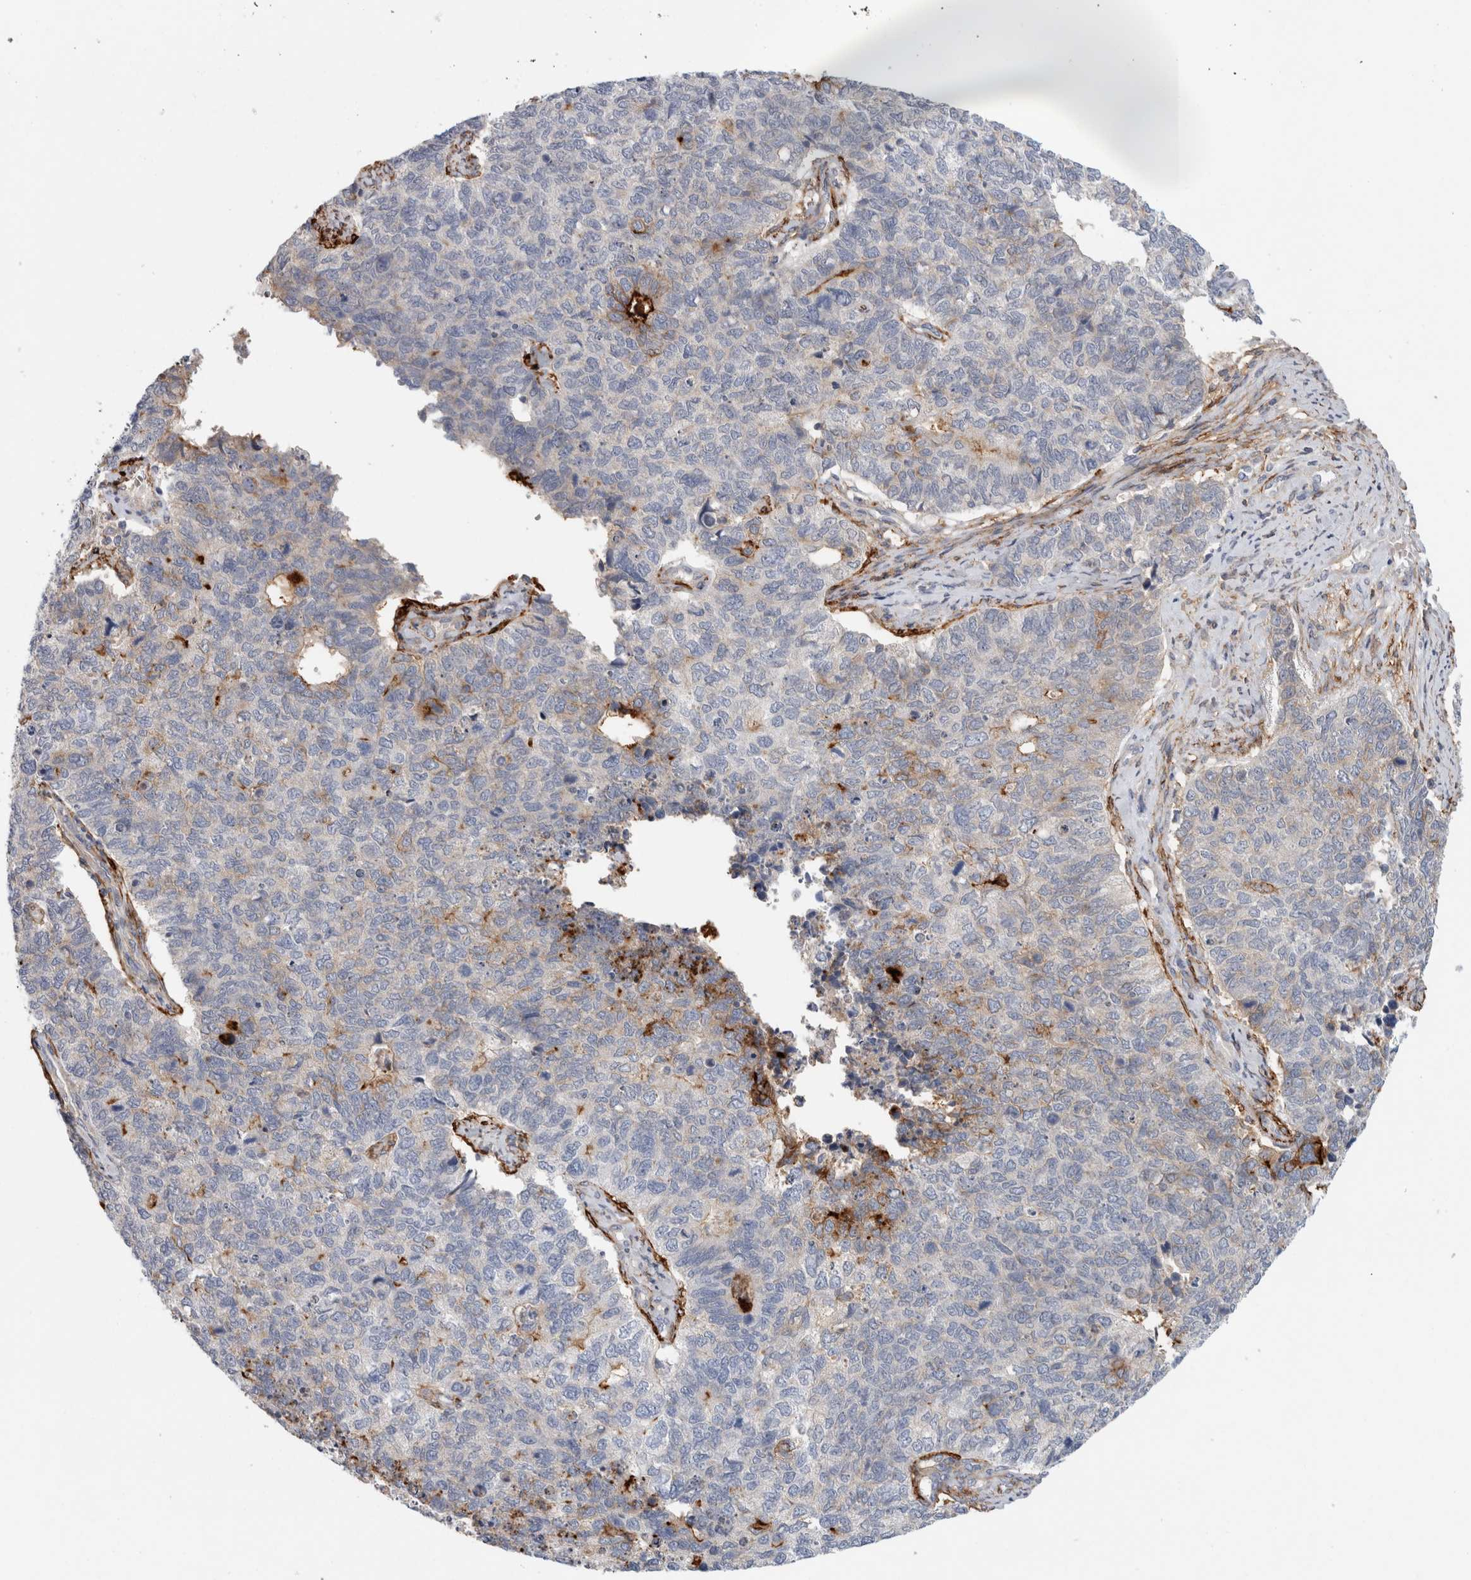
{"staining": {"intensity": "strong", "quantity": "<25%", "location": "cytoplasmic/membranous"}, "tissue": "cervical cancer", "cell_type": "Tumor cells", "image_type": "cancer", "snomed": [{"axis": "morphology", "description": "Squamous cell carcinoma, NOS"}, {"axis": "topography", "description": "Cervix"}], "caption": "Strong cytoplasmic/membranous protein staining is appreciated in approximately <25% of tumor cells in squamous cell carcinoma (cervical). Using DAB (brown) and hematoxylin (blue) stains, captured at high magnification using brightfield microscopy.", "gene": "CD55", "patient": {"sex": "female", "age": 63}}